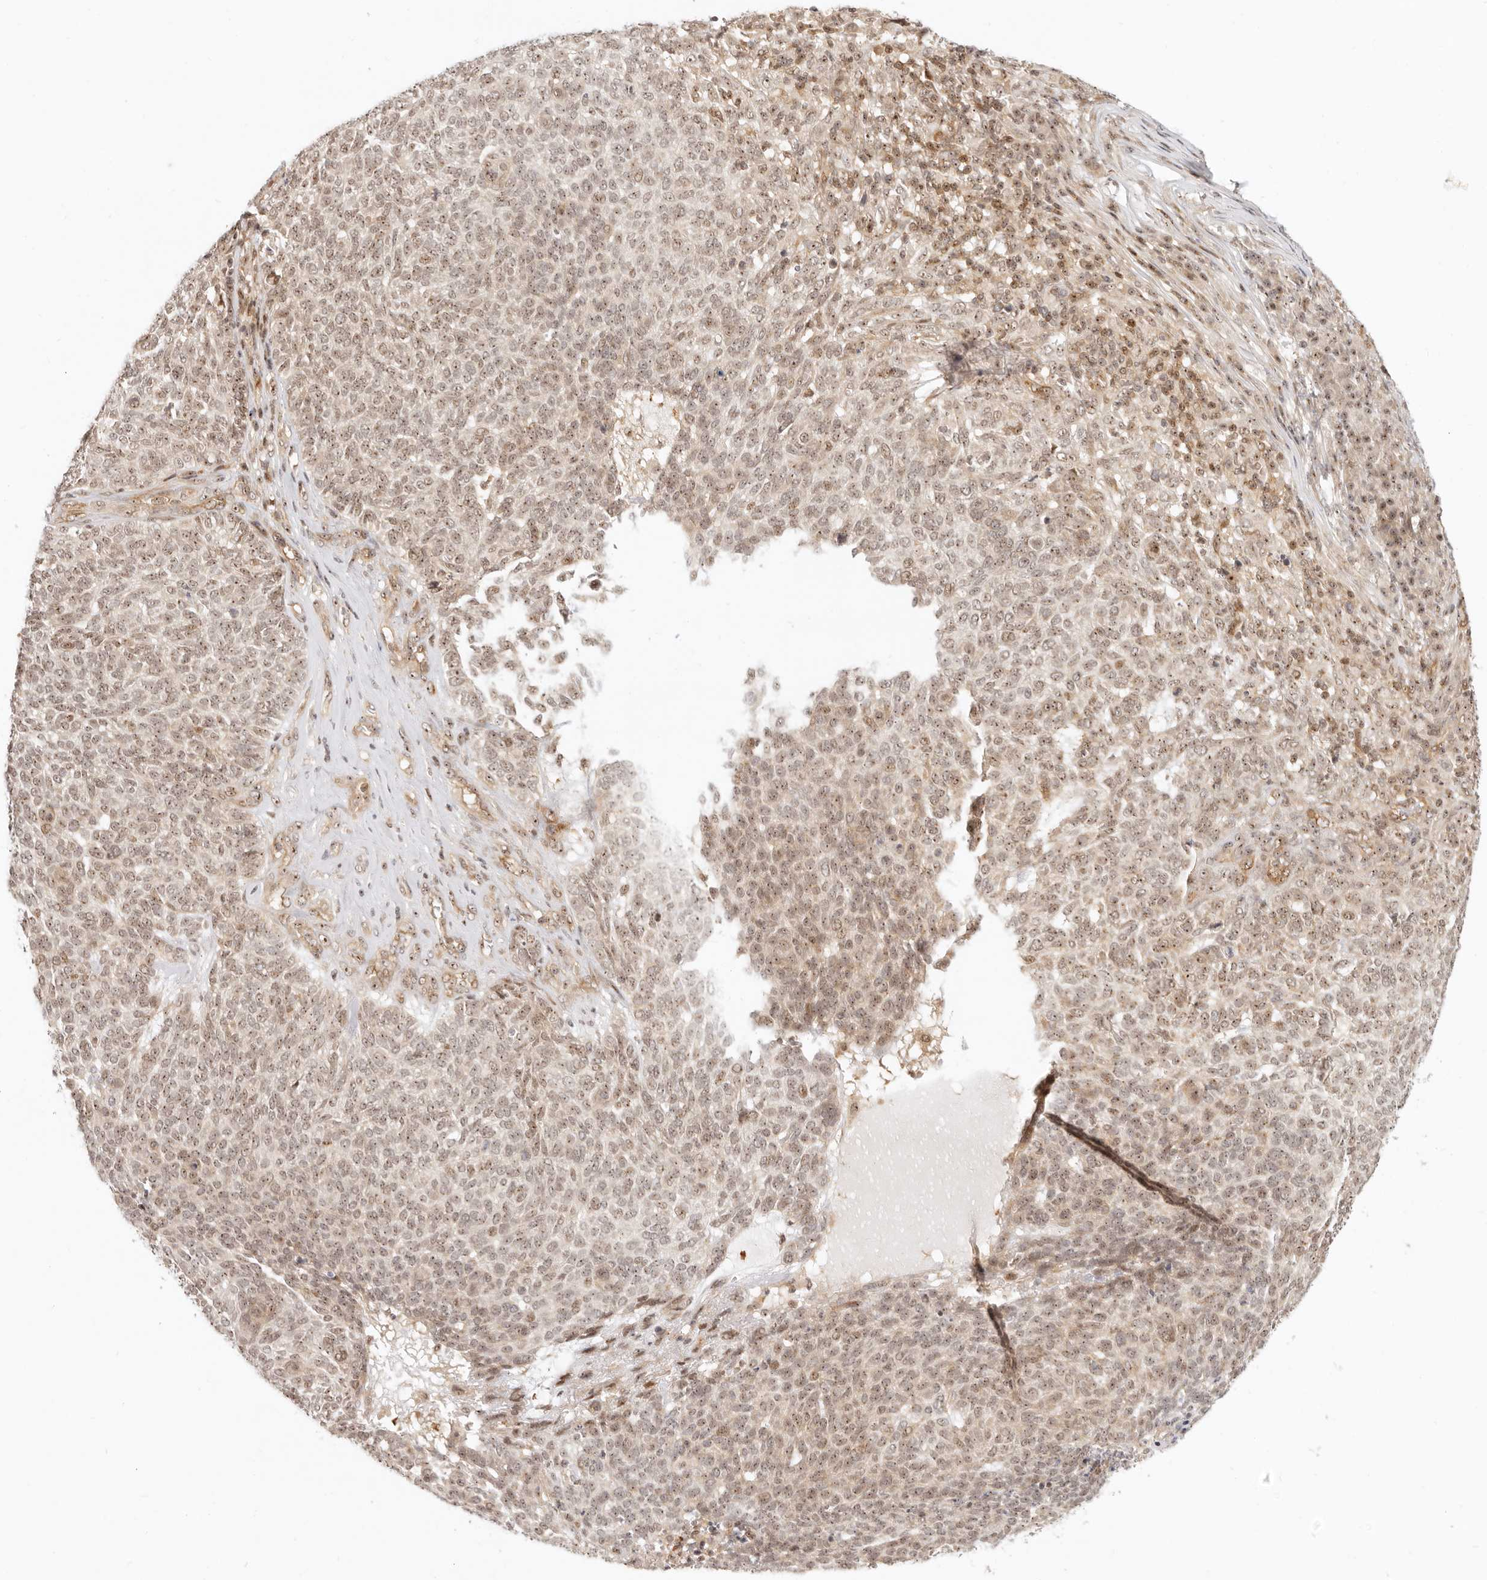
{"staining": {"intensity": "moderate", "quantity": ">75%", "location": "nuclear"}, "tissue": "skin cancer", "cell_type": "Tumor cells", "image_type": "cancer", "snomed": [{"axis": "morphology", "description": "Squamous cell carcinoma, NOS"}, {"axis": "topography", "description": "Skin"}], "caption": "A high-resolution micrograph shows immunohistochemistry staining of skin cancer (squamous cell carcinoma), which exhibits moderate nuclear expression in approximately >75% of tumor cells.", "gene": "BAP1", "patient": {"sex": "female", "age": 90}}